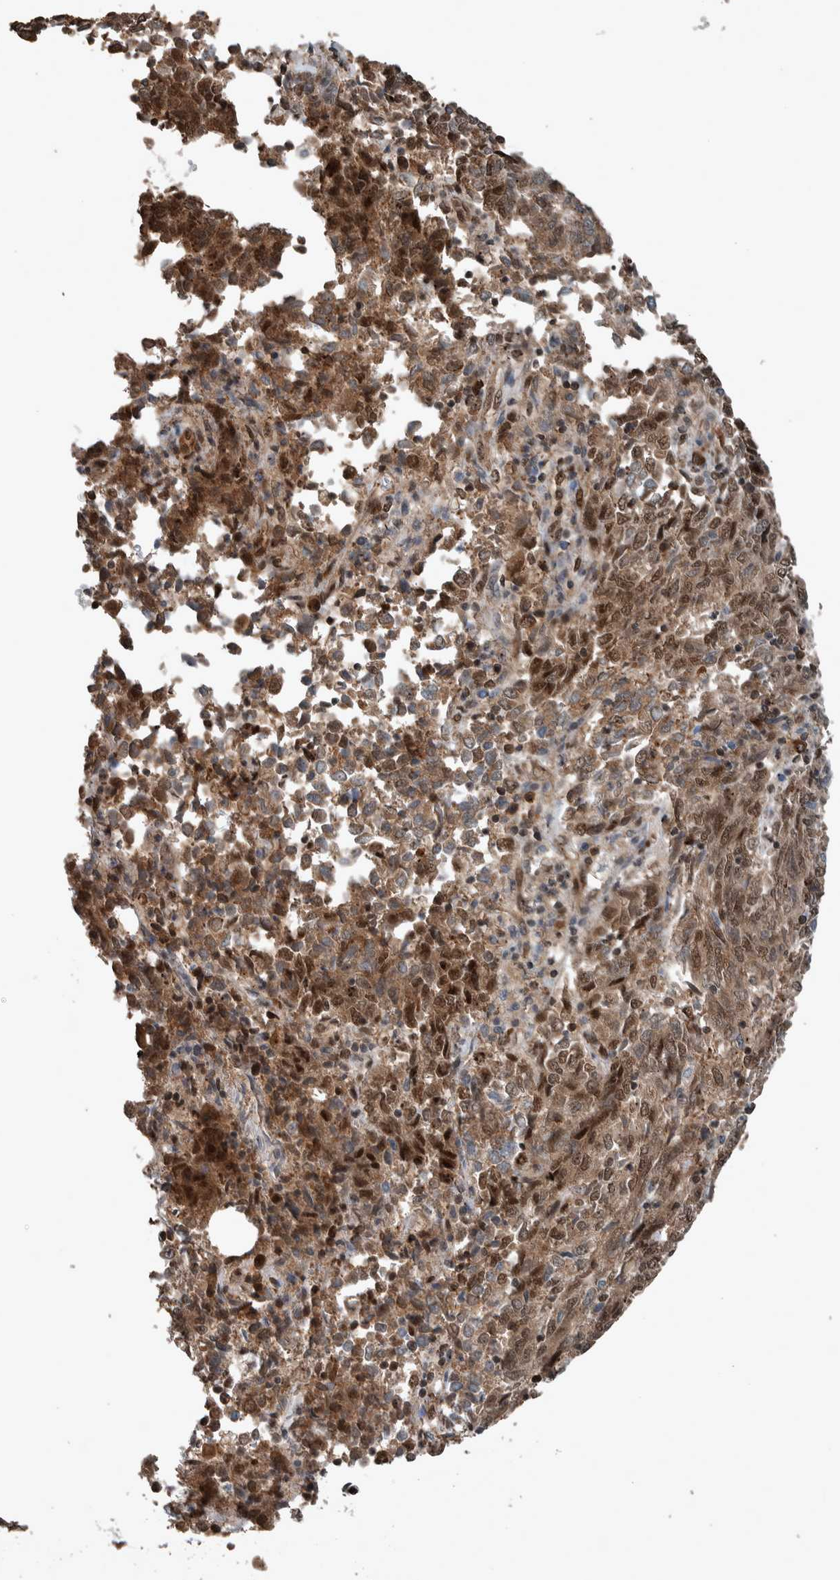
{"staining": {"intensity": "weak", "quantity": ">75%", "location": "cytoplasmic/membranous,nuclear"}, "tissue": "endometrial cancer", "cell_type": "Tumor cells", "image_type": "cancer", "snomed": [{"axis": "morphology", "description": "Adenocarcinoma, NOS"}, {"axis": "topography", "description": "Endometrium"}], "caption": "A brown stain labels weak cytoplasmic/membranous and nuclear positivity of a protein in endometrial cancer (adenocarcinoma) tumor cells. (brown staining indicates protein expression, while blue staining denotes nuclei).", "gene": "MYO1E", "patient": {"sex": "female", "age": 80}}